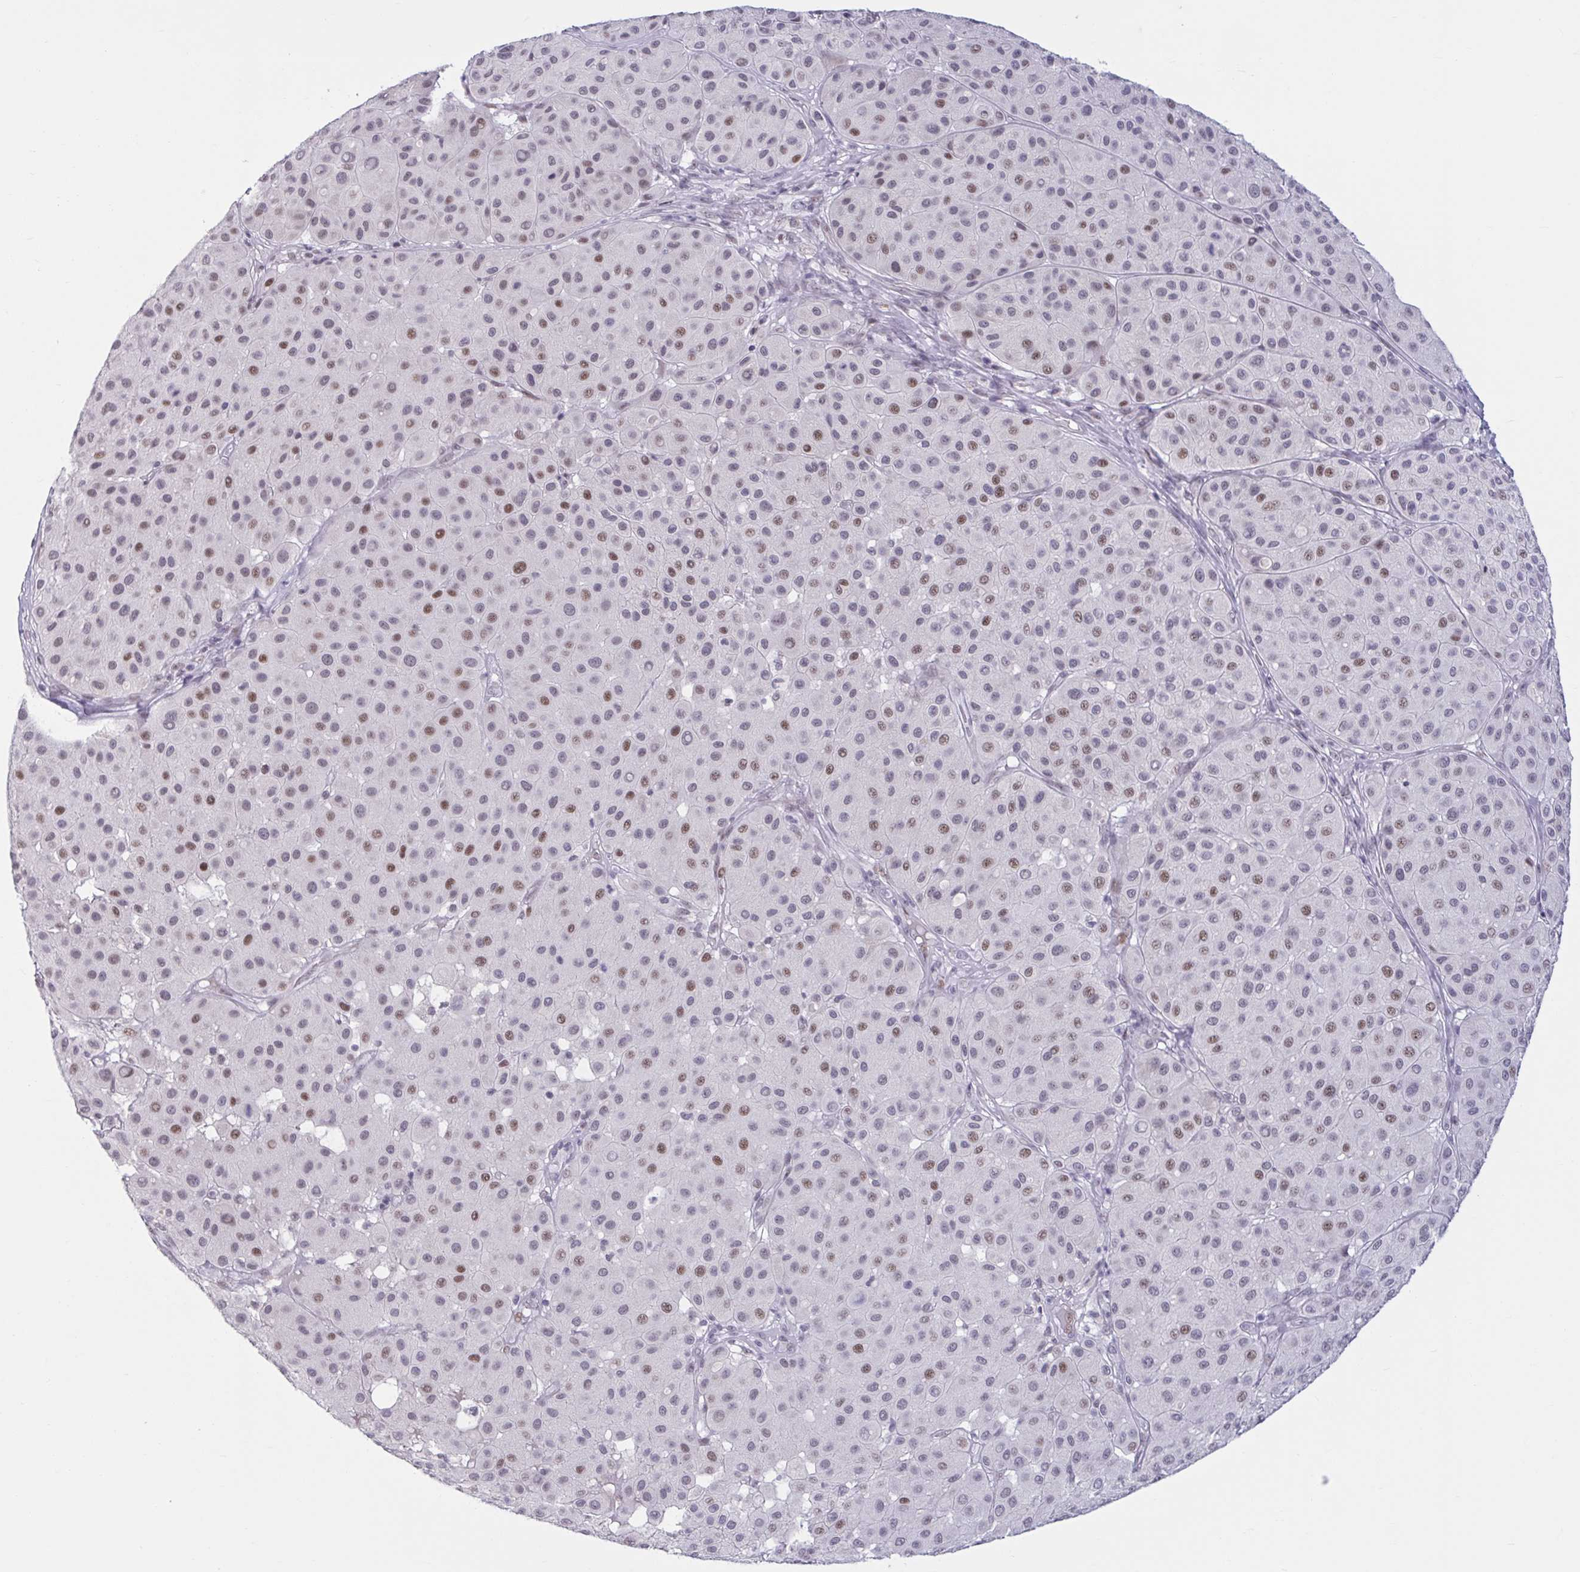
{"staining": {"intensity": "moderate", "quantity": "25%-75%", "location": "nuclear"}, "tissue": "melanoma", "cell_type": "Tumor cells", "image_type": "cancer", "snomed": [{"axis": "morphology", "description": "Malignant melanoma, Metastatic site"}, {"axis": "topography", "description": "Smooth muscle"}], "caption": "The photomicrograph displays immunohistochemical staining of melanoma. There is moderate nuclear staining is seen in about 25%-75% of tumor cells.", "gene": "HSD17B6", "patient": {"sex": "male", "age": 41}}